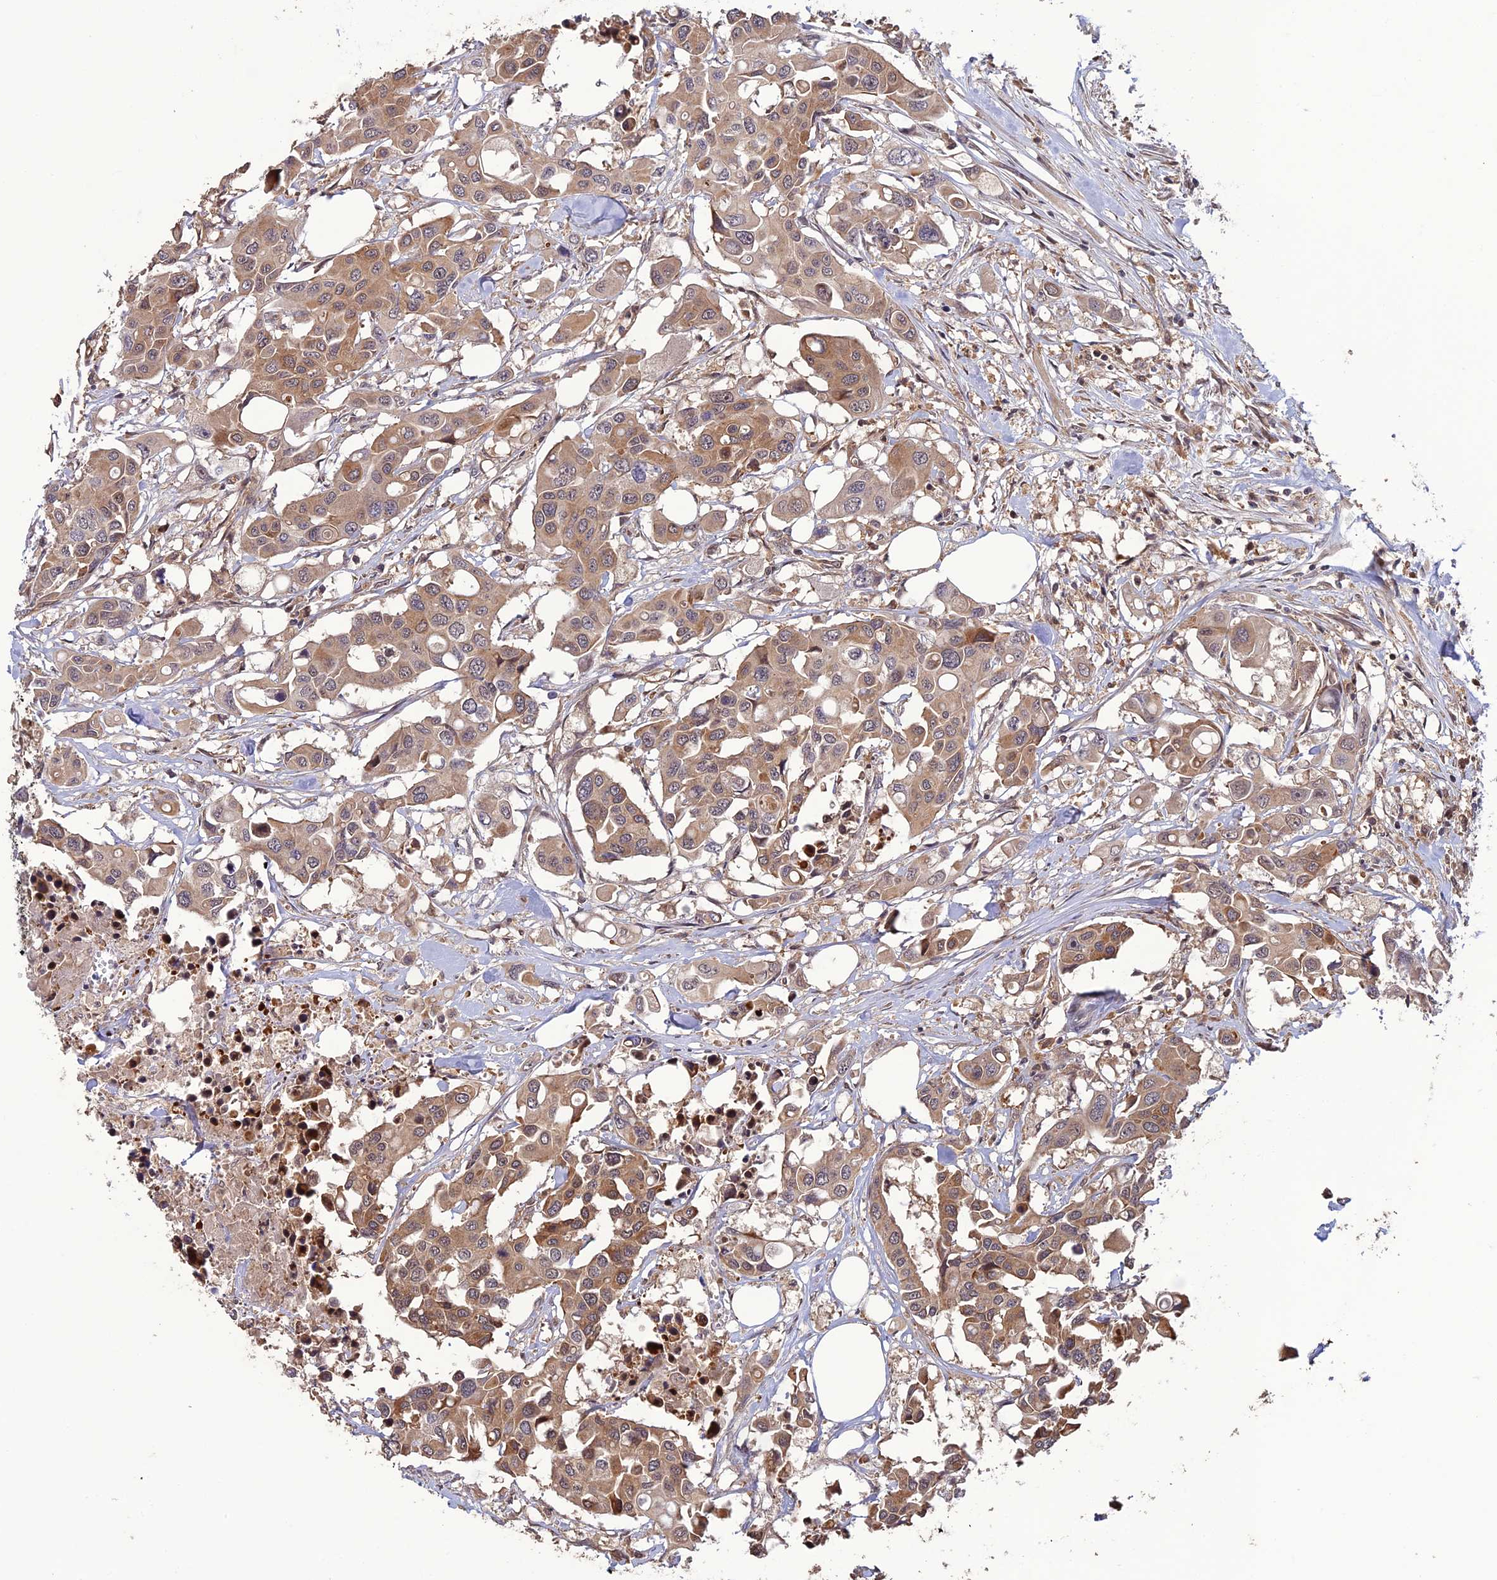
{"staining": {"intensity": "moderate", "quantity": ">75%", "location": "cytoplasmic/membranous"}, "tissue": "colorectal cancer", "cell_type": "Tumor cells", "image_type": "cancer", "snomed": [{"axis": "morphology", "description": "Adenocarcinoma, NOS"}, {"axis": "topography", "description": "Colon"}], "caption": "Immunohistochemical staining of human colorectal cancer demonstrates medium levels of moderate cytoplasmic/membranous protein expression in approximately >75% of tumor cells. (DAB IHC with brightfield microscopy, high magnification).", "gene": "LIN37", "patient": {"sex": "male", "age": 77}}